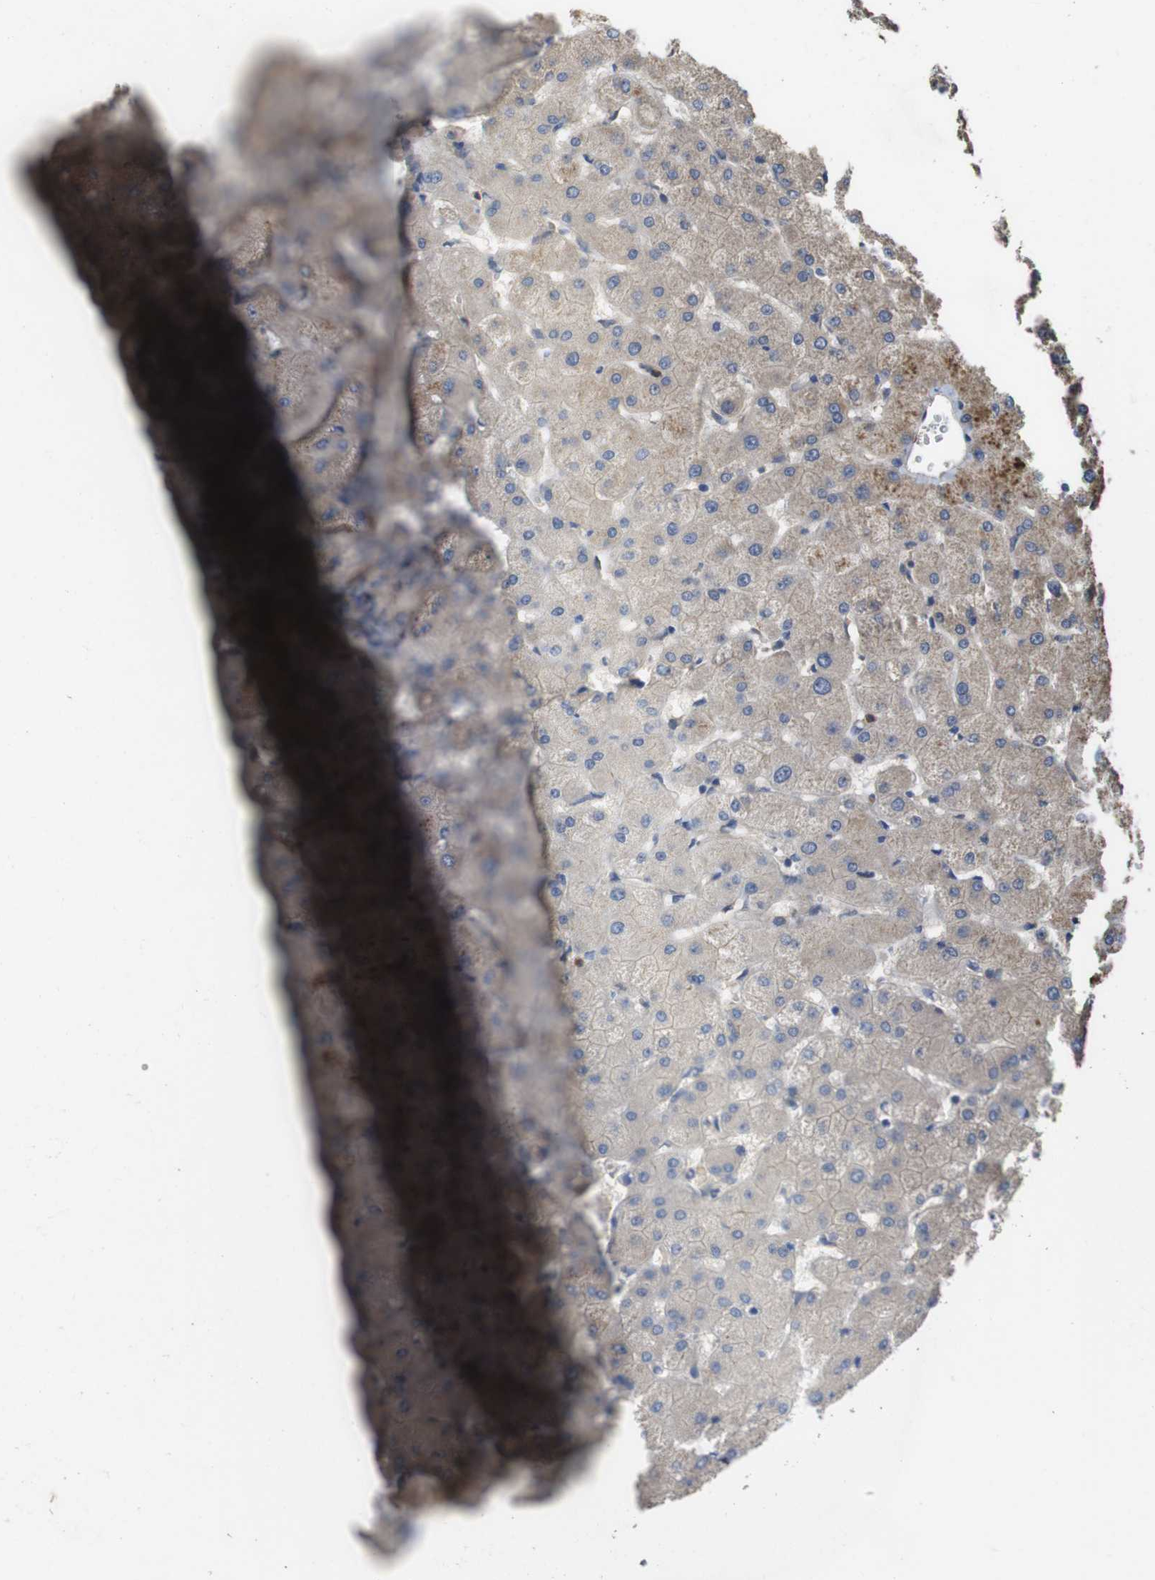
{"staining": {"intensity": "weak", "quantity": ">75%", "location": "cytoplasmic/membranous"}, "tissue": "liver", "cell_type": "Cholangiocytes", "image_type": "normal", "snomed": [{"axis": "morphology", "description": "Normal tissue, NOS"}, {"axis": "topography", "description": "Liver"}], "caption": "Human liver stained with a brown dye shows weak cytoplasmic/membranous positive staining in approximately >75% of cholangiocytes.", "gene": "PCDHB10", "patient": {"sex": "female", "age": 63}}